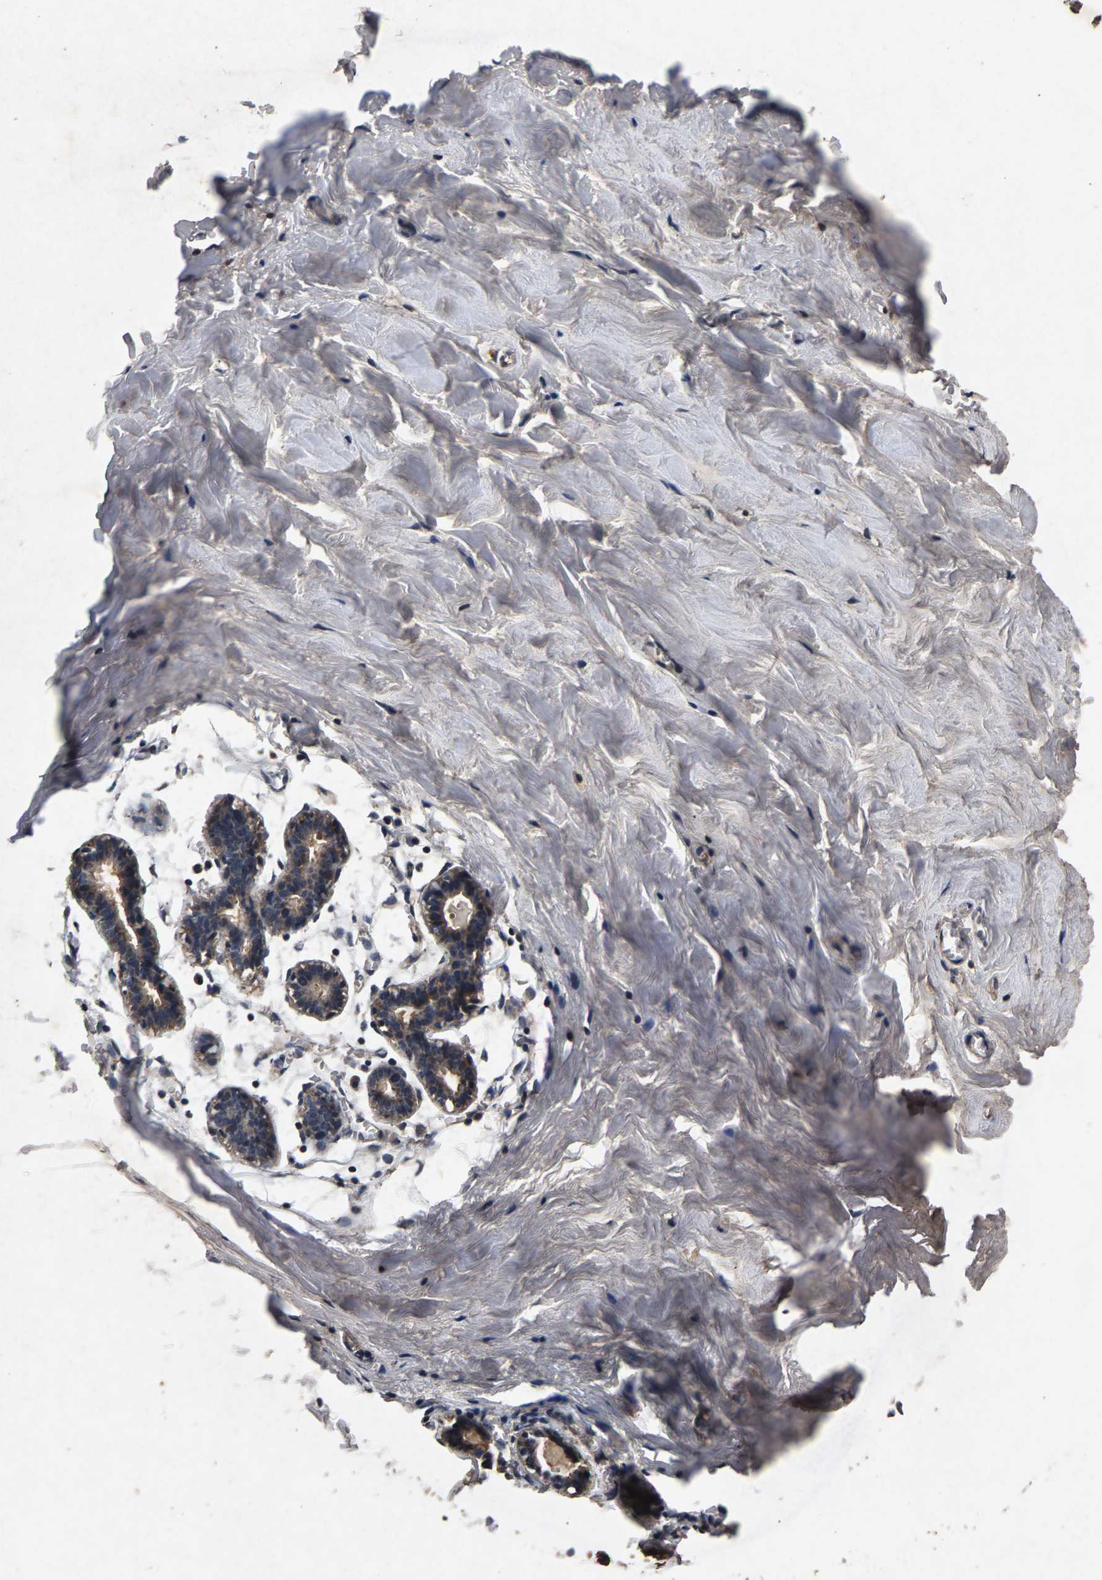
{"staining": {"intensity": "weak", "quantity": ">75%", "location": "cytoplasmic/membranous"}, "tissue": "breast", "cell_type": "Glandular cells", "image_type": "normal", "snomed": [{"axis": "morphology", "description": "Normal tissue, NOS"}, {"axis": "topography", "description": "Breast"}], "caption": "A brown stain shows weak cytoplasmic/membranous staining of a protein in glandular cells of unremarkable breast.", "gene": "PPP1CC", "patient": {"sex": "female", "age": 27}}